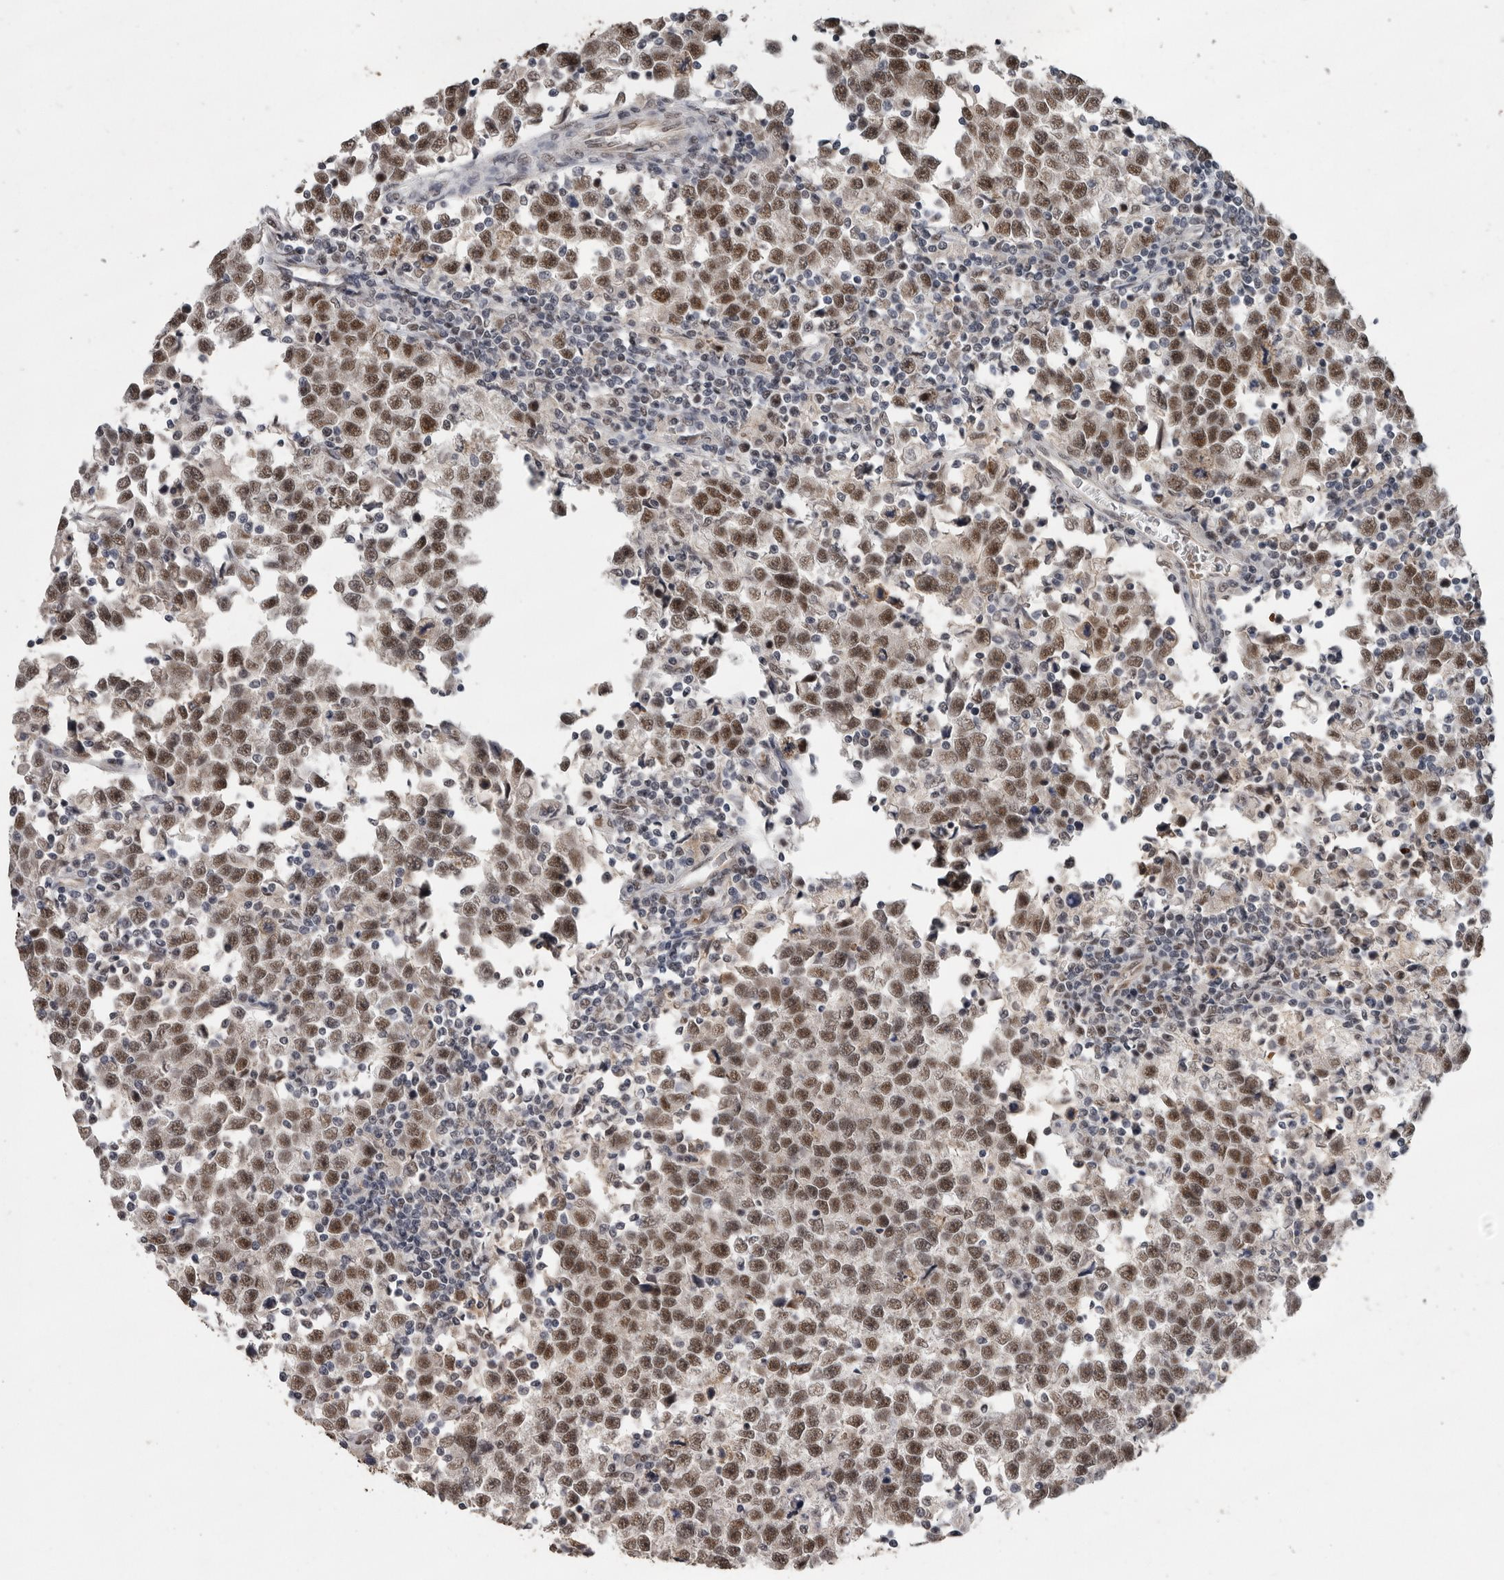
{"staining": {"intensity": "strong", "quantity": ">75%", "location": "nuclear"}, "tissue": "testis cancer", "cell_type": "Tumor cells", "image_type": "cancer", "snomed": [{"axis": "morphology", "description": "Seminoma, NOS"}, {"axis": "topography", "description": "Testis"}], "caption": "Immunohistochemical staining of human testis cancer shows strong nuclear protein expression in about >75% of tumor cells.", "gene": "PPP1R10", "patient": {"sex": "male", "age": 43}}